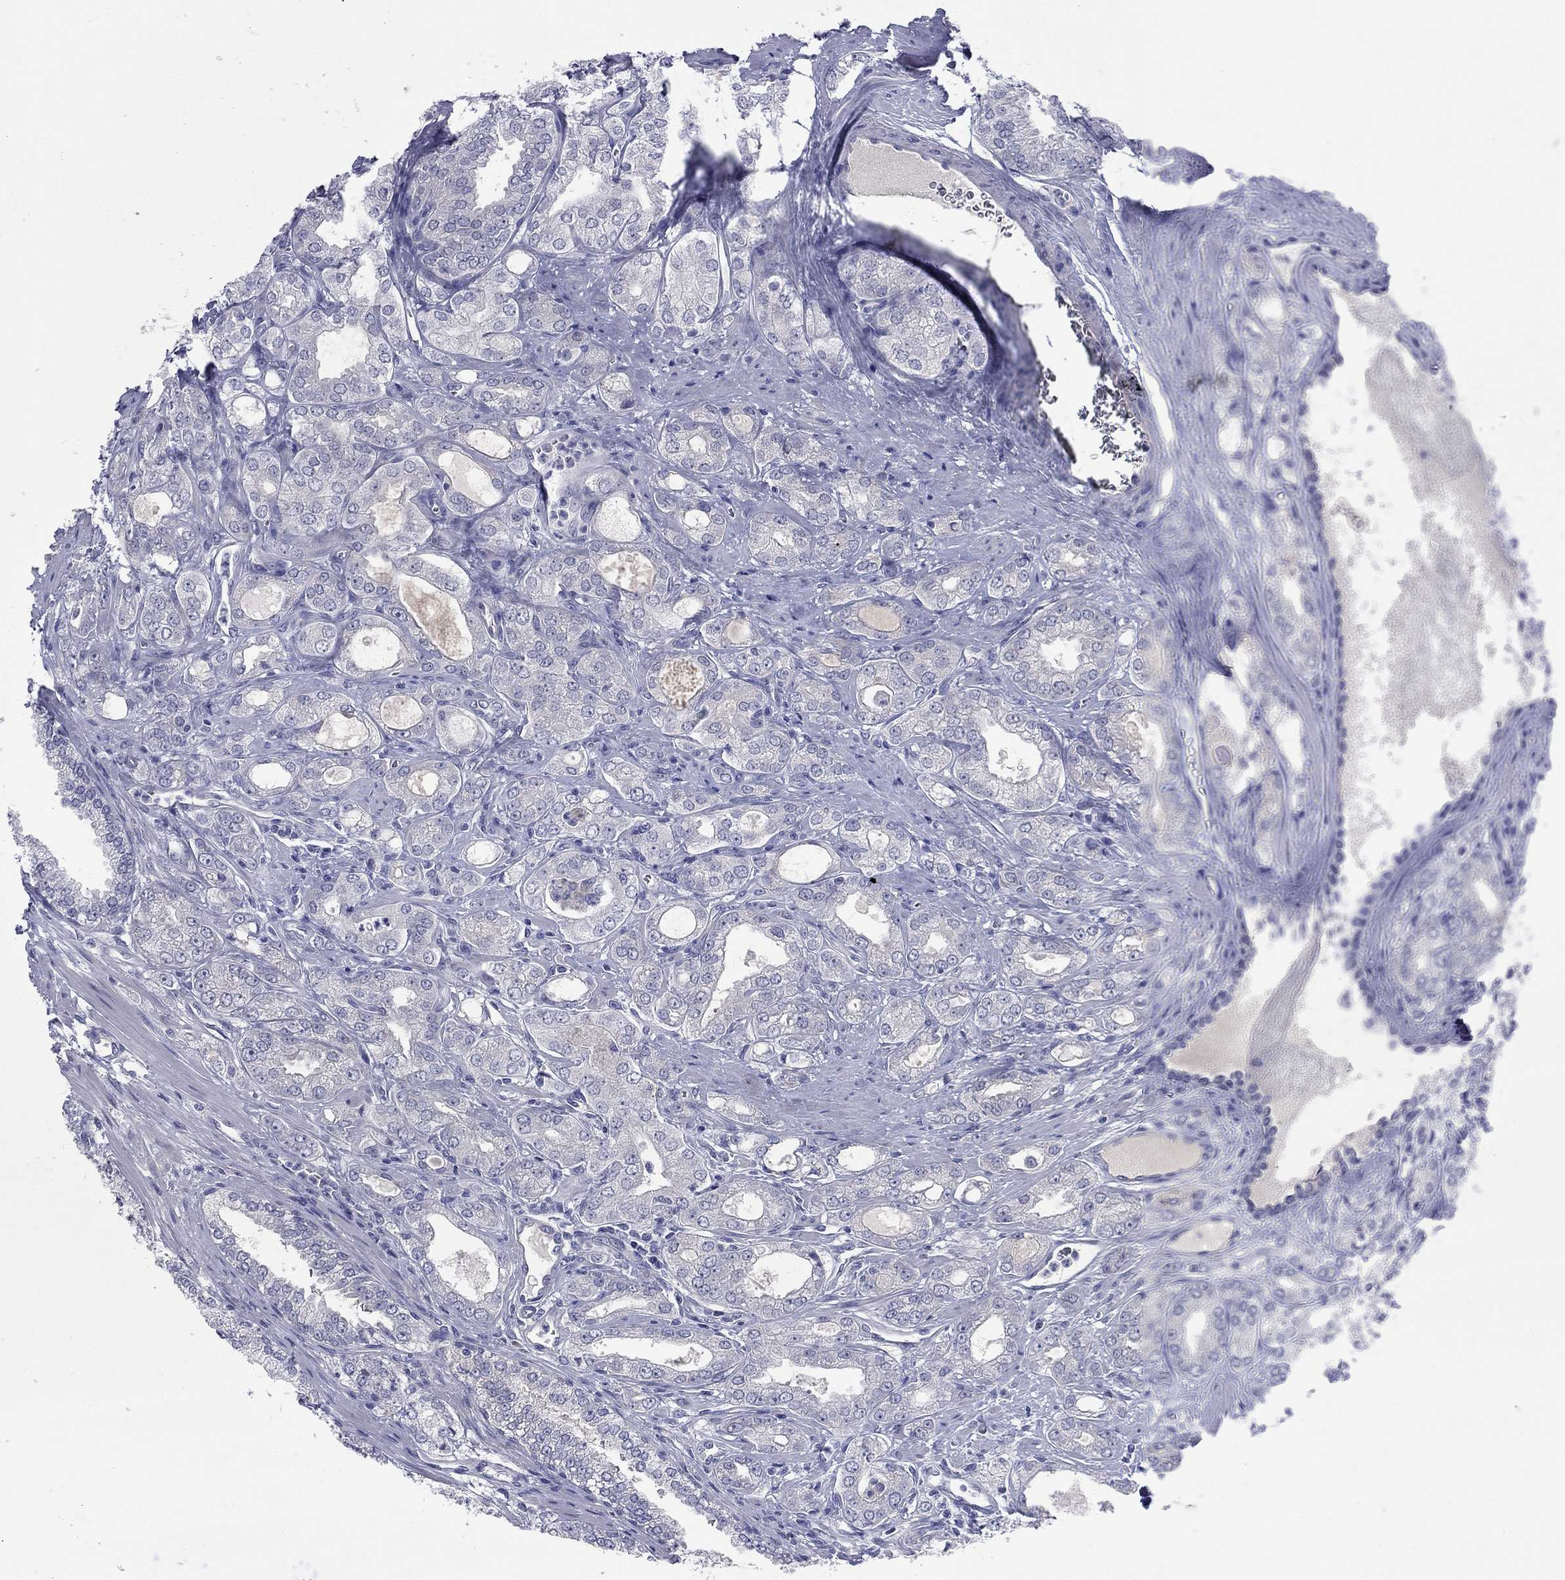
{"staining": {"intensity": "moderate", "quantity": "<25%", "location": "cytoplasmic/membranous"}, "tissue": "prostate cancer", "cell_type": "Tumor cells", "image_type": "cancer", "snomed": [{"axis": "morphology", "description": "Adenocarcinoma, NOS"}, {"axis": "morphology", "description": "Adenocarcinoma, High grade"}, {"axis": "topography", "description": "Prostate"}], "caption": "A high-resolution image shows immunohistochemistry (IHC) staining of adenocarcinoma (prostate), which demonstrates moderate cytoplasmic/membranous positivity in approximately <25% of tumor cells.", "gene": "UNC119B", "patient": {"sex": "male", "age": 70}}